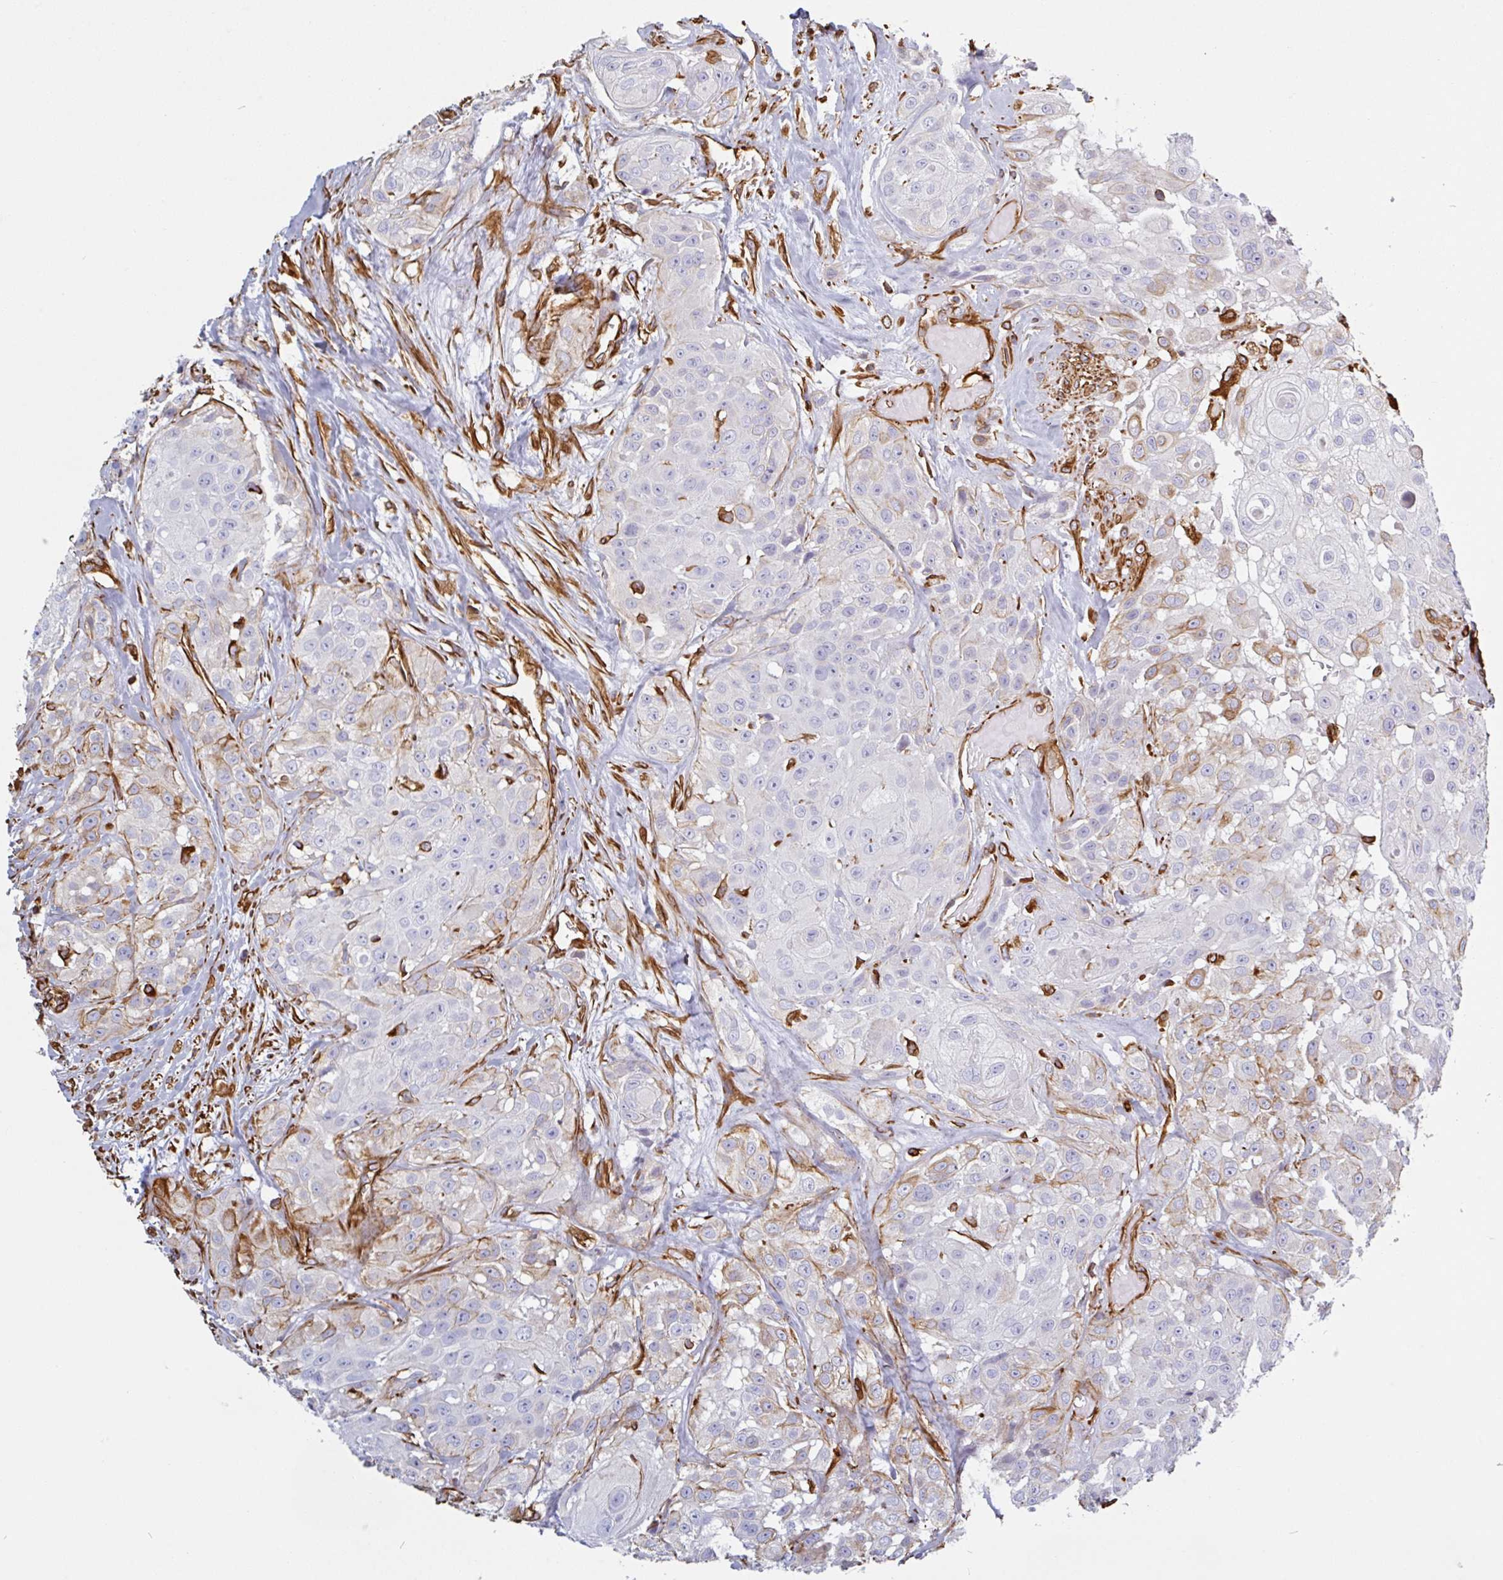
{"staining": {"intensity": "negative", "quantity": "none", "location": "none"}, "tissue": "head and neck cancer", "cell_type": "Tumor cells", "image_type": "cancer", "snomed": [{"axis": "morphology", "description": "Squamous cell carcinoma, NOS"}, {"axis": "topography", "description": "Head-Neck"}], "caption": "A photomicrograph of head and neck cancer (squamous cell carcinoma) stained for a protein displays no brown staining in tumor cells.", "gene": "PPFIA1", "patient": {"sex": "male", "age": 83}}